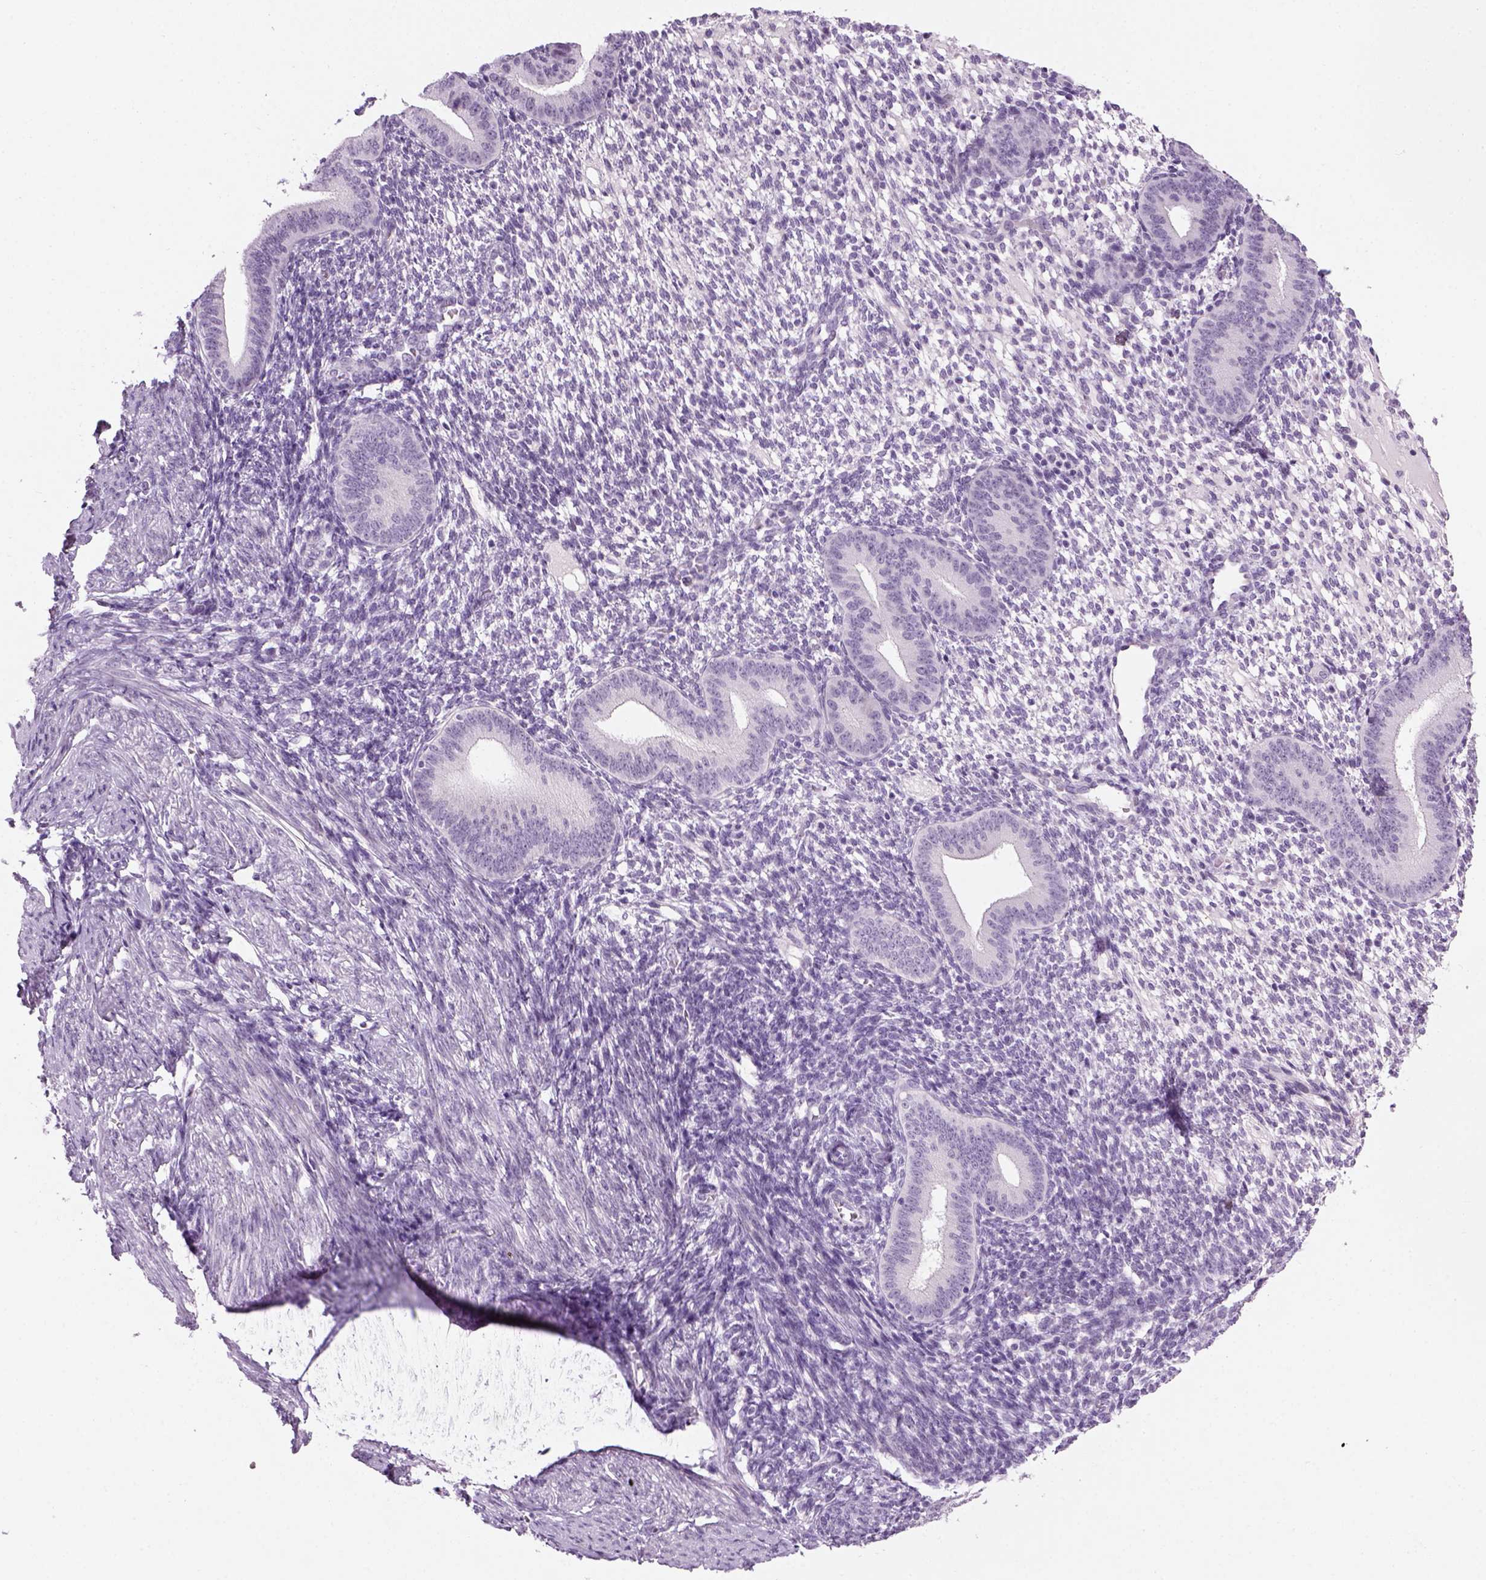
{"staining": {"intensity": "negative", "quantity": "none", "location": "none"}, "tissue": "endometrium", "cell_type": "Cells in endometrial stroma", "image_type": "normal", "snomed": [{"axis": "morphology", "description": "Normal tissue, NOS"}, {"axis": "topography", "description": "Endometrium"}], "caption": "Endometrium was stained to show a protein in brown. There is no significant positivity in cells in endometrial stroma. Nuclei are stained in blue.", "gene": "GABRB2", "patient": {"sex": "female", "age": 40}}